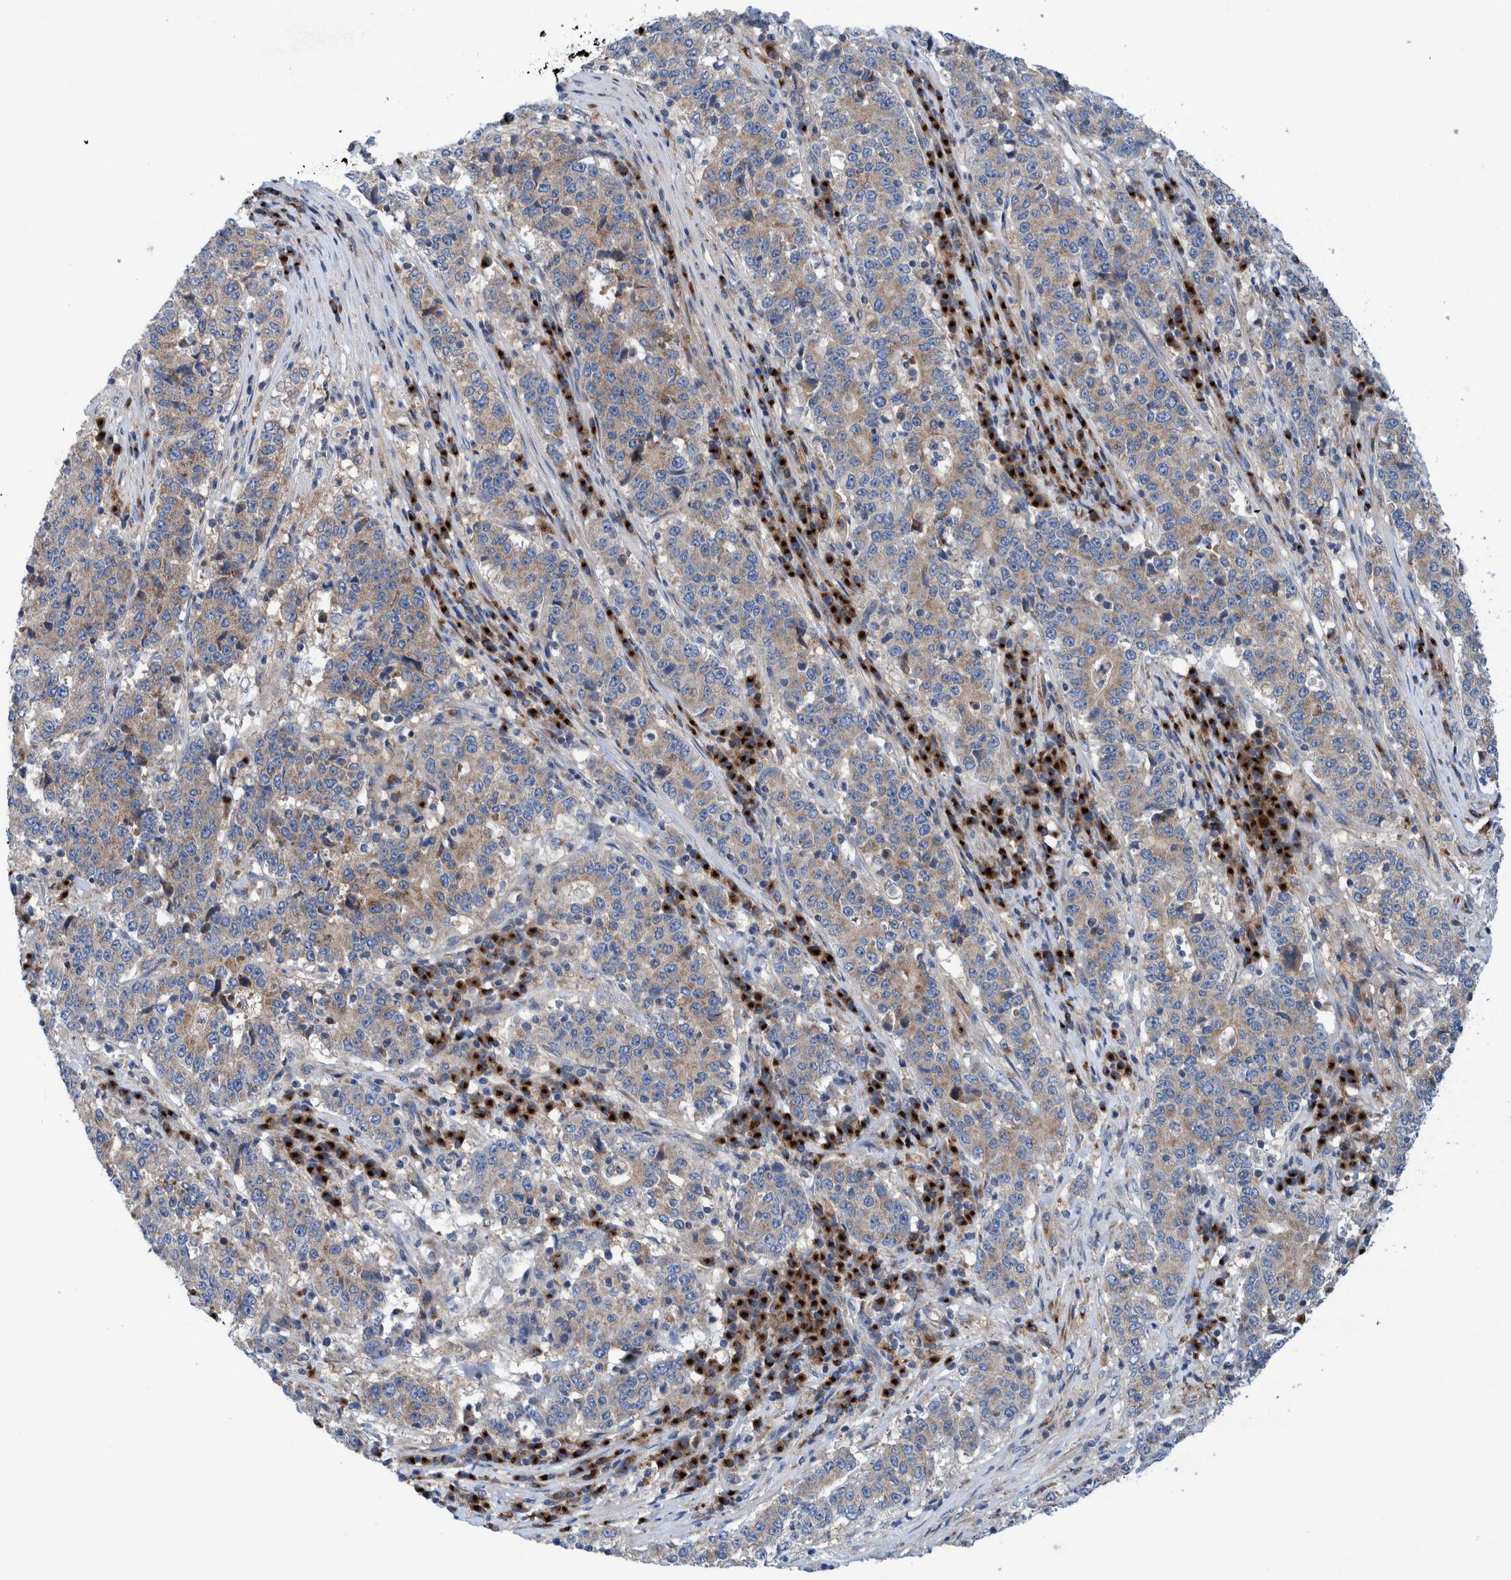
{"staining": {"intensity": "weak", "quantity": ">75%", "location": "cytoplasmic/membranous"}, "tissue": "stomach cancer", "cell_type": "Tumor cells", "image_type": "cancer", "snomed": [{"axis": "morphology", "description": "Adenocarcinoma, NOS"}, {"axis": "topography", "description": "Stomach"}], "caption": "High-power microscopy captured an IHC photomicrograph of stomach cancer (adenocarcinoma), revealing weak cytoplasmic/membranous staining in approximately >75% of tumor cells.", "gene": "TRIM58", "patient": {"sex": "male", "age": 59}}